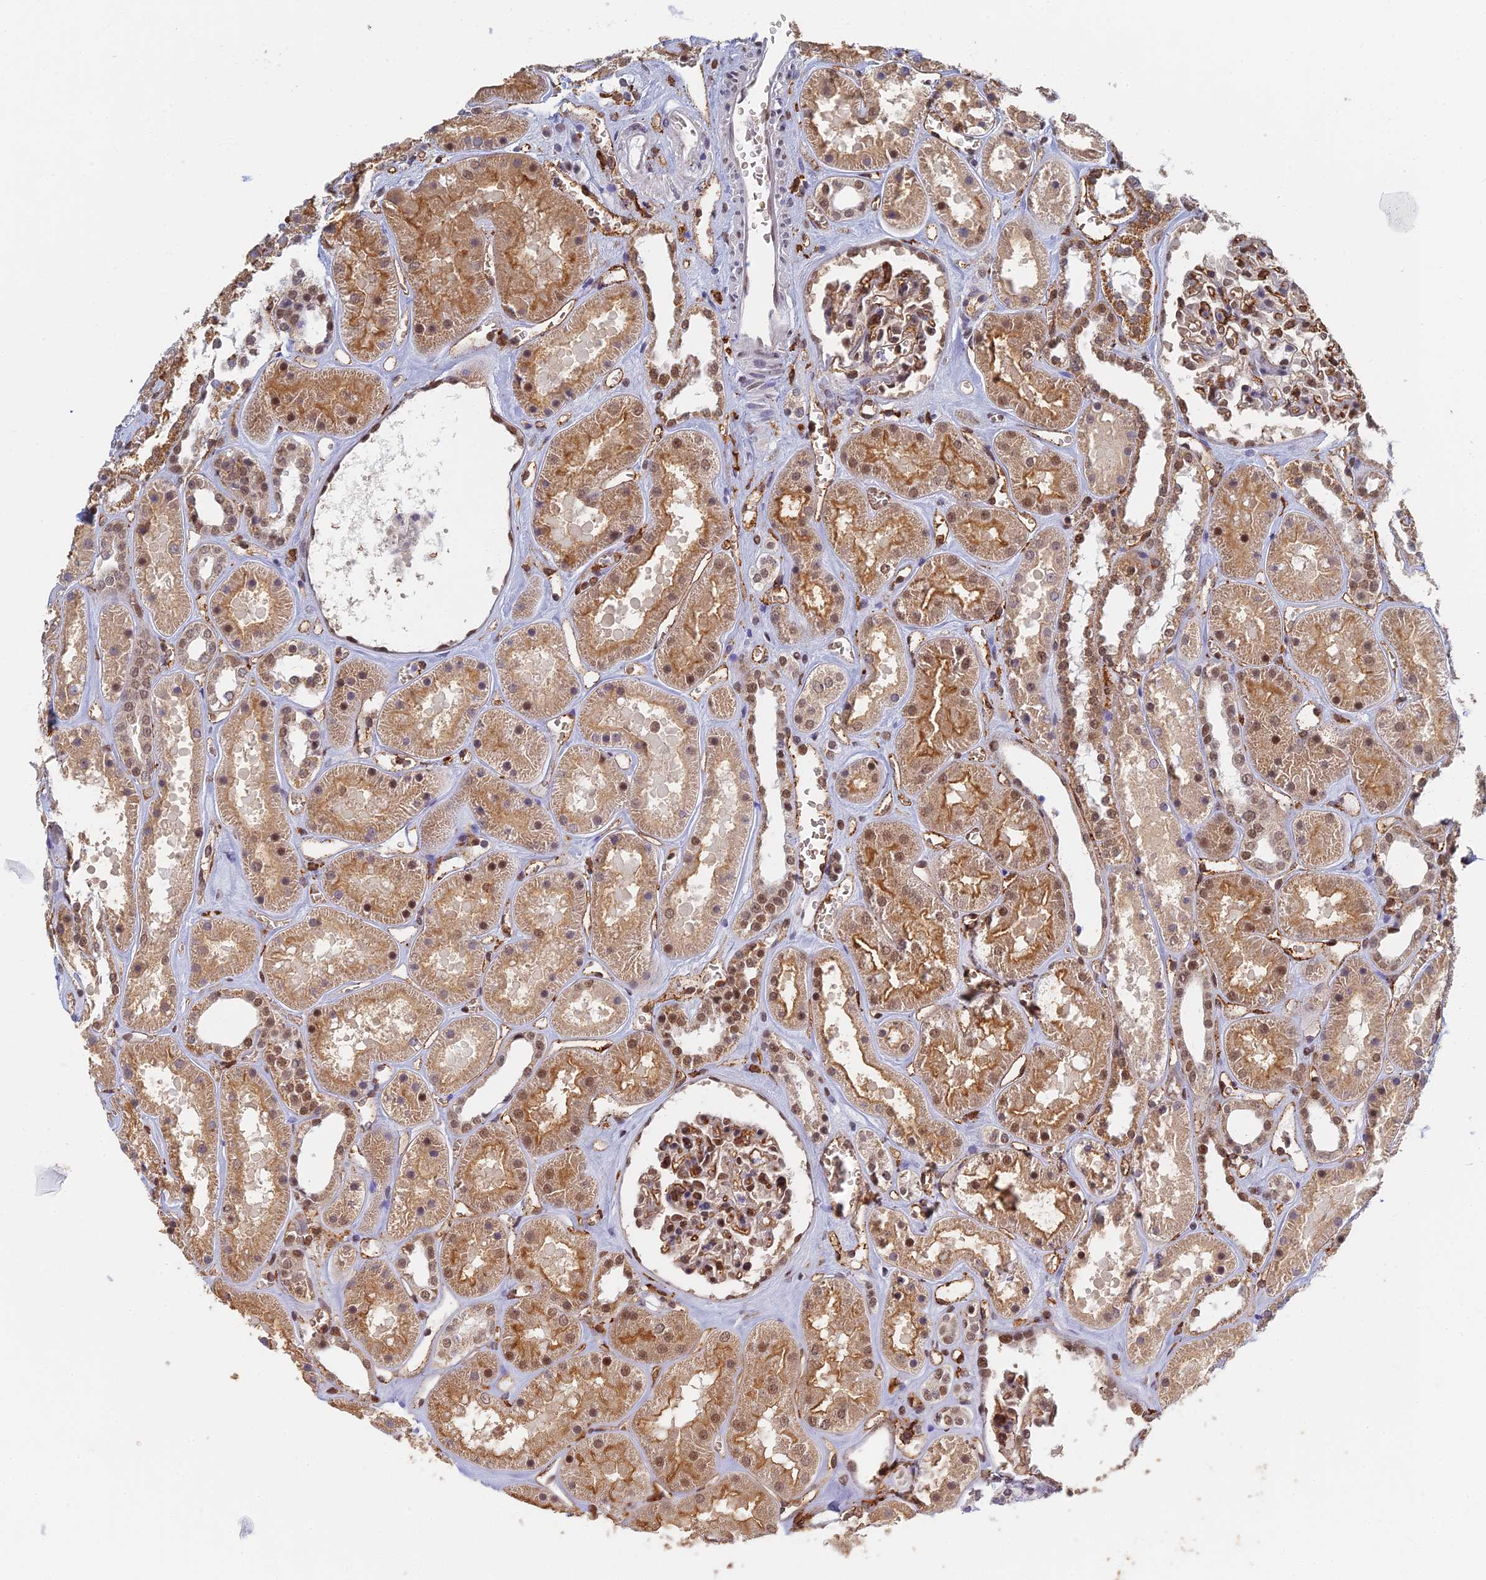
{"staining": {"intensity": "moderate", "quantity": ">75%", "location": "cytoplasmic/membranous,nuclear"}, "tissue": "kidney", "cell_type": "Cells in glomeruli", "image_type": "normal", "snomed": [{"axis": "morphology", "description": "Normal tissue, NOS"}, {"axis": "topography", "description": "Kidney"}], "caption": "Immunohistochemical staining of unremarkable kidney displays medium levels of moderate cytoplasmic/membranous,nuclear staining in approximately >75% of cells in glomeruli.", "gene": "GPATCH1", "patient": {"sex": "female", "age": 41}}